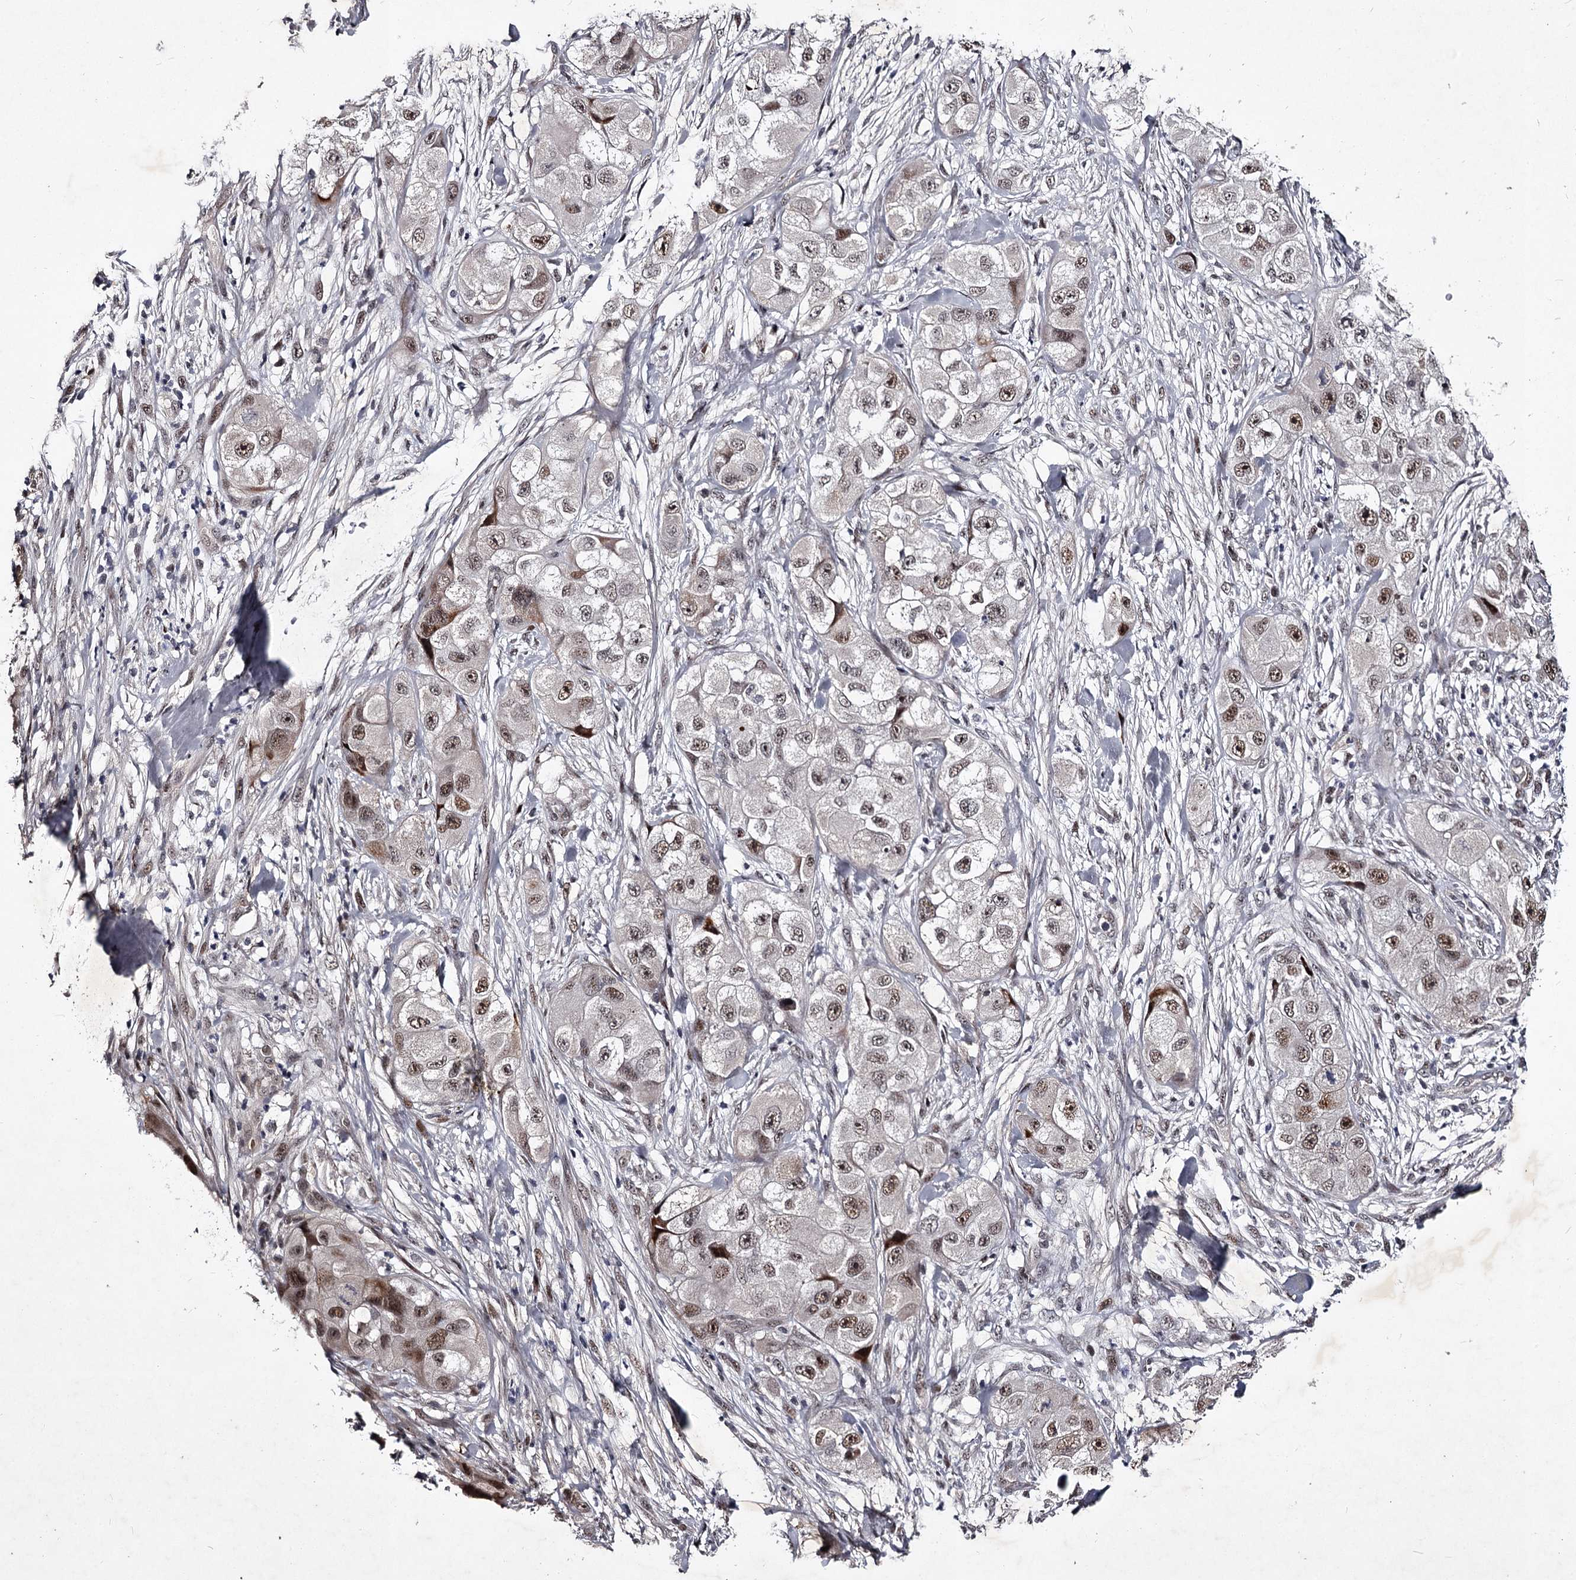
{"staining": {"intensity": "moderate", "quantity": "25%-75%", "location": "nuclear"}, "tissue": "skin cancer", "cell_type": "Tumor cells", "image_type": "cancer", "snomed": [{"axis": "morphology", "description": "Squamous cell carcinoma, NOS"}, {"axis": "topography", "description": "Skin"}, {"axis": "topography", "description": "Subcutis"}], "caption": "Moderate nuclear staining for a protein is present in approximately 25%-75% of tumor cells of squamous cell carcinoma (skin) using immunohistochemistry (IHC).", "gene": "RNF44", "patient": {"sex": "male", "age": 73}}